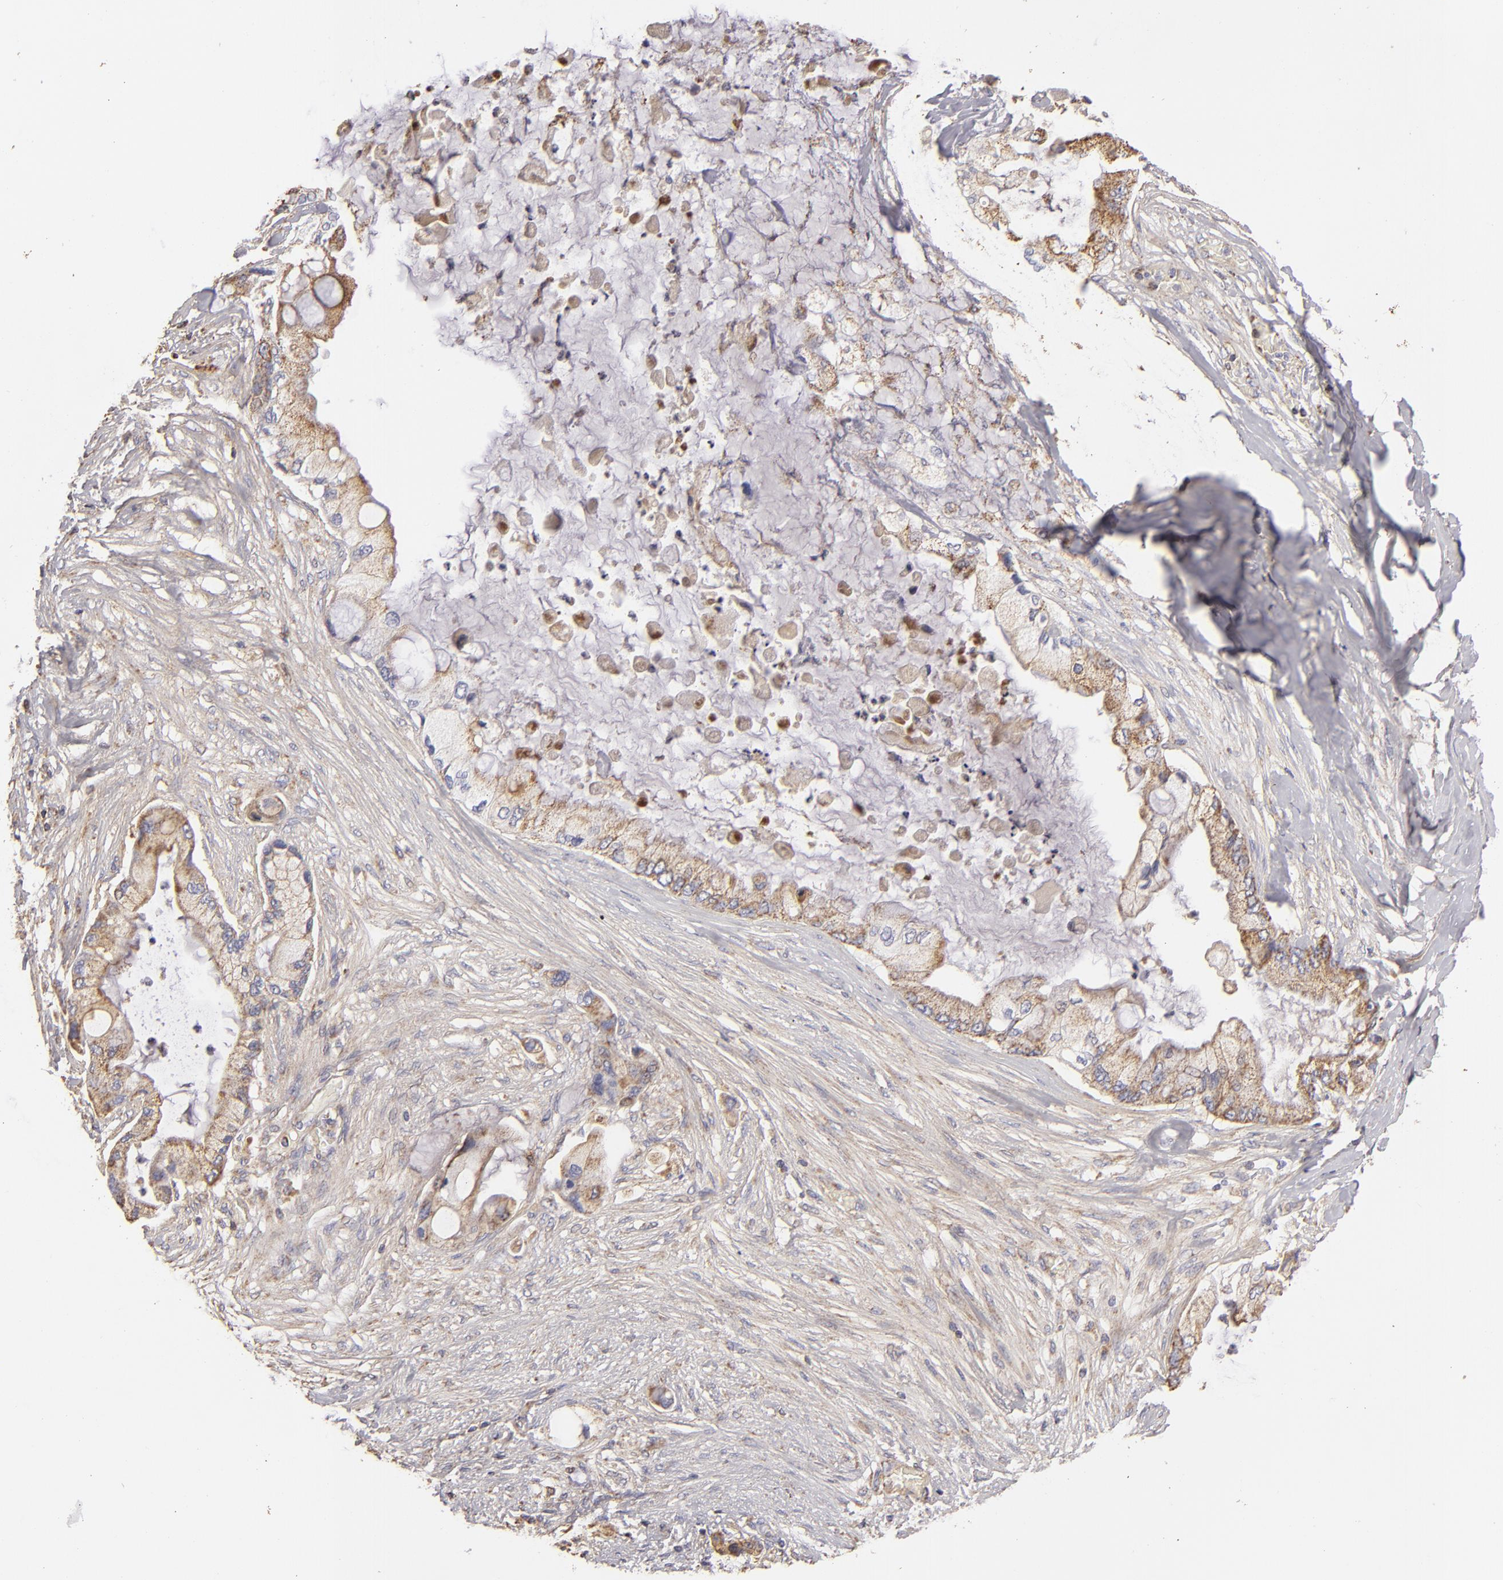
{"staining": {"intensity": "weak", "quantity": ">75%", "location": "cytoplasmic/membranous"}, "tissue": "pancreatic cancer", "cell_type": "Tumor cells", "image_type": "cancer", "snomed": [{"axis": "morphology", "description": "Adenocarcinoma, NOS"}, {"axis": "topography", "description": "Pancreas"}], "caption": "IHC image of neoplastic tissue: human pancreatic cancer (adenocarcinoma) stained using IHC shows low levels of weak protein expression localized specifically in the cytoplasmic/membranous of tumor cells, appearing as a cytoplasmic/membranous brown color.", "gene": "CFB", "patient": {"sex": "female", "age": 59}}